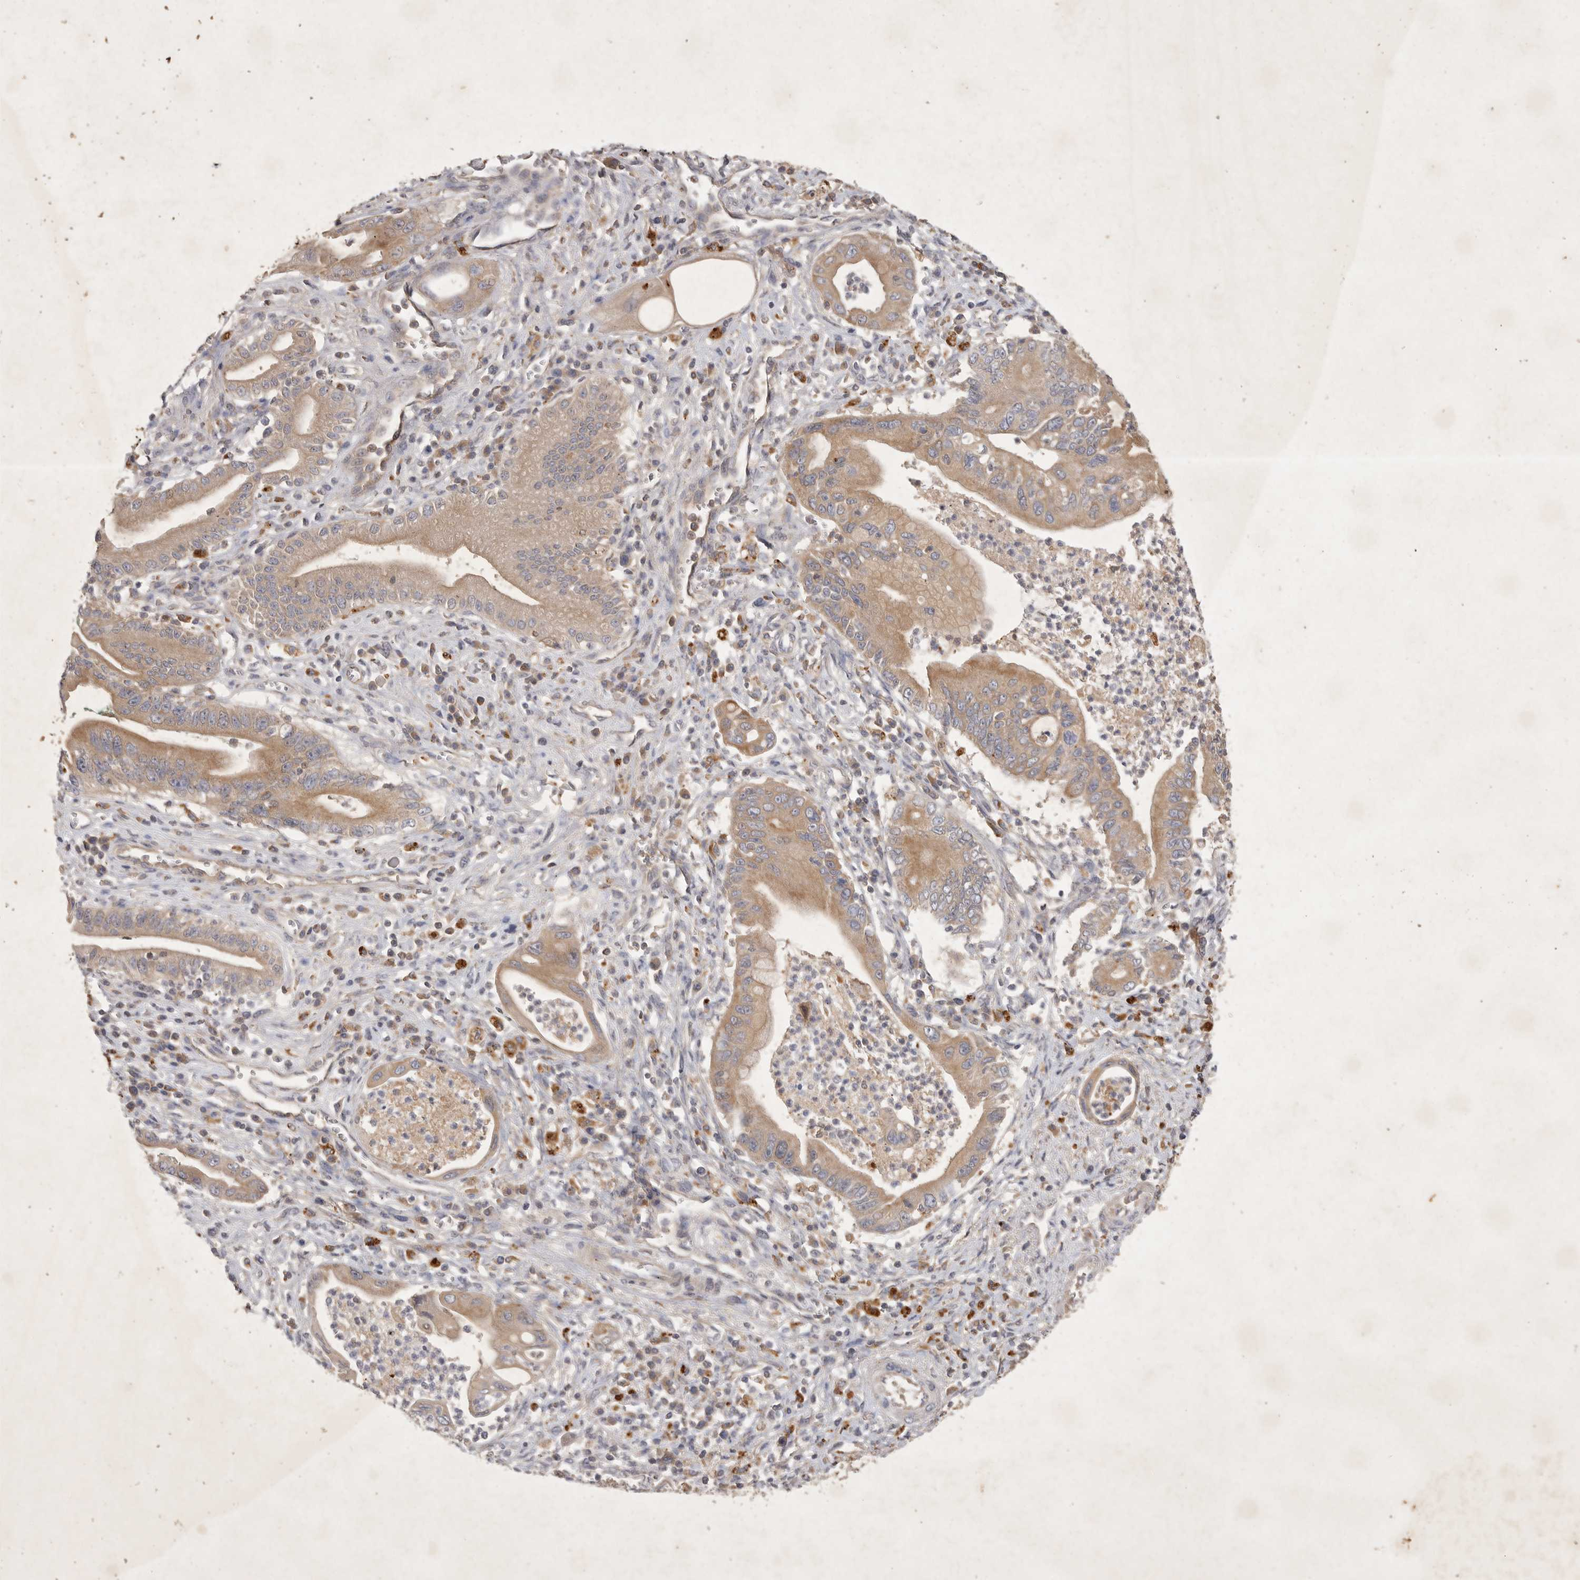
{"staining": {"intensity": "moderate", "quantity": ">75%", "location": "cytoplasmic/membranous"}, "tissue": "pancreatic cancer", "cell_type": "Tumor cells", "image_type": "cancer", "snomed": [{"axis": "morphology", "description": "Adenocarcinoma, NOS"}, {"axis": "topography", "description": "Pancreas"}], "caption": "The photomicrograph shows a brown stain indicating the presence of a protein in the cytoplasmic/membranous of tumor cells in pancreatic cancer.", "gene": "MRPL41", "patient": {"sex": "male", "age": 78}}